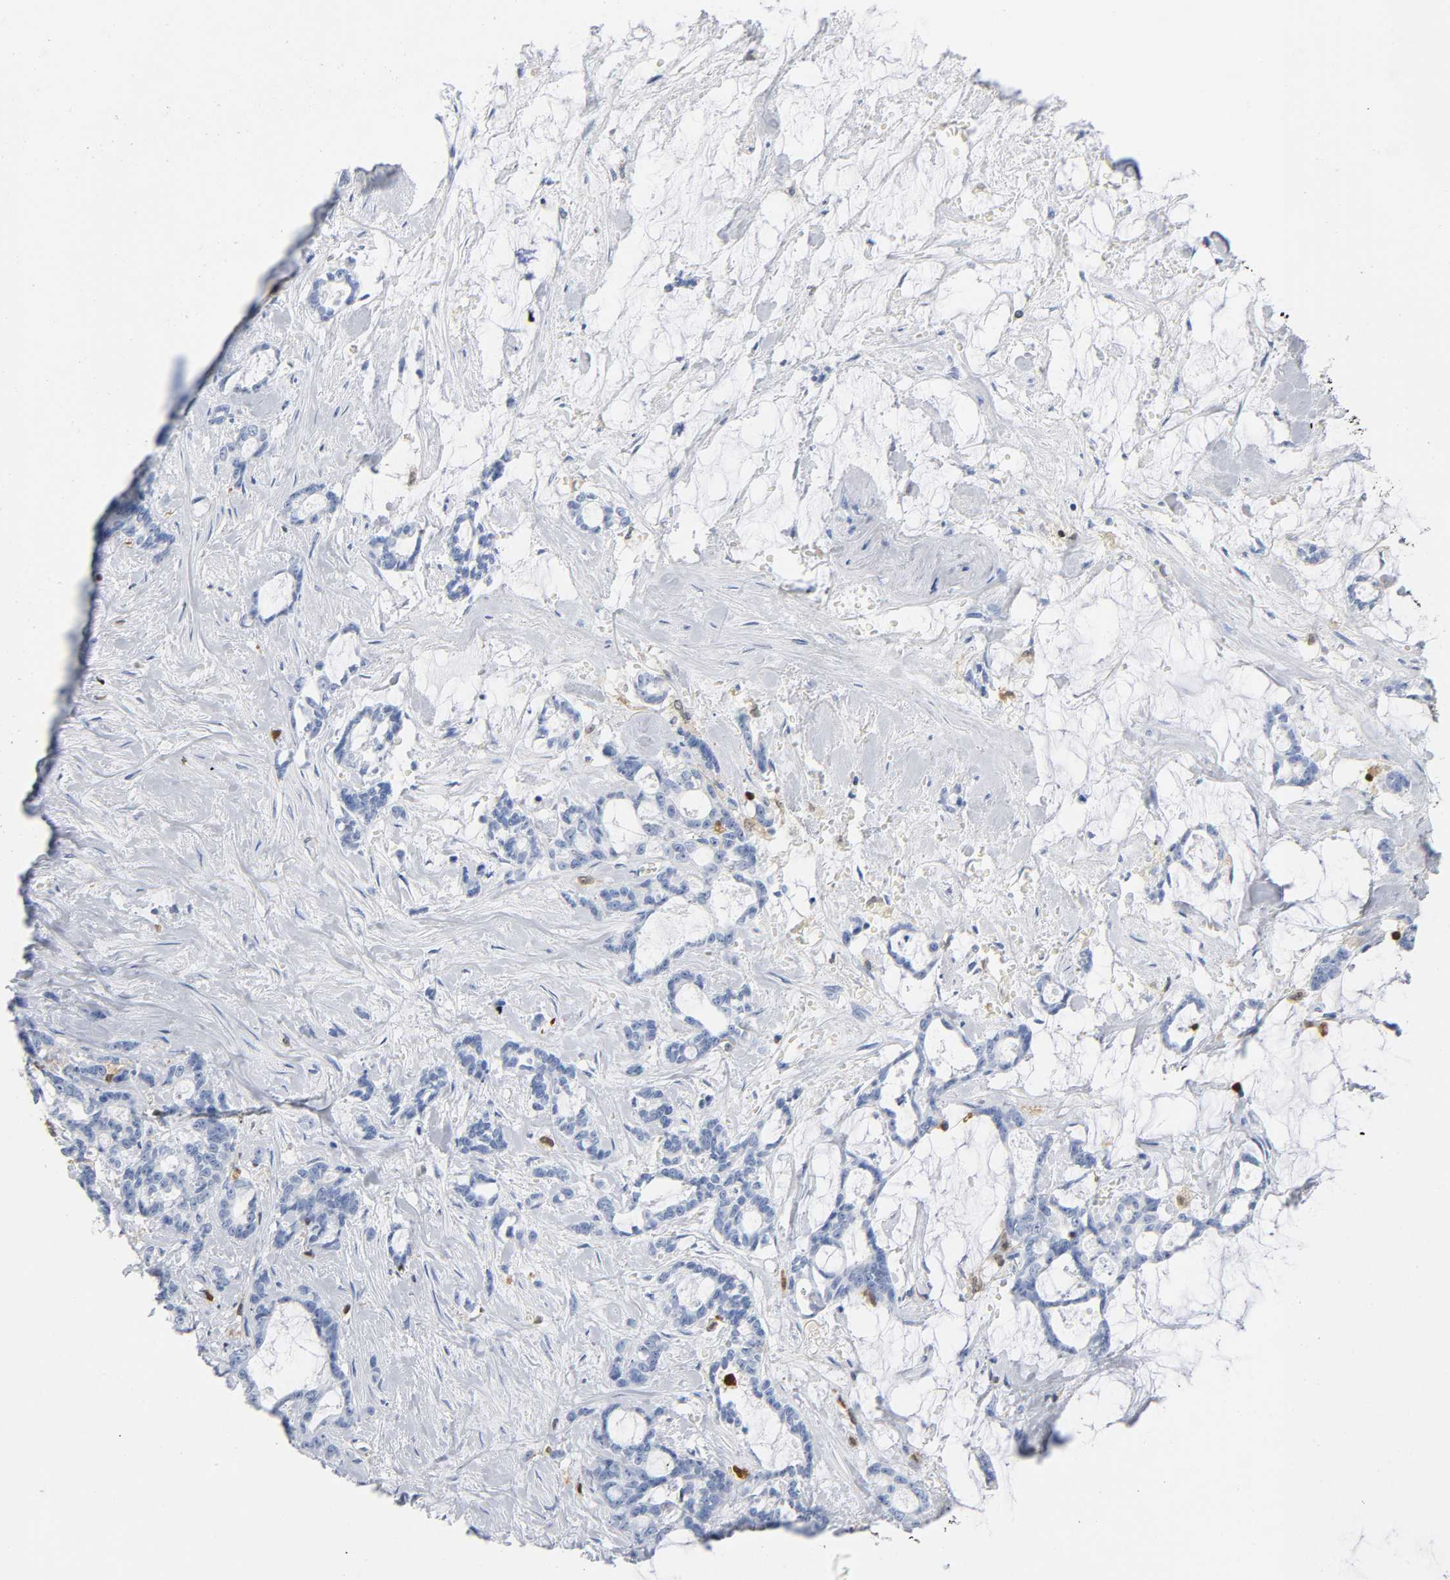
{"staining": {"intensity": "negative", "quantity": "none", "location": "none"}, "tissue": "pancreatic cancer", "cell_type": "Tumor cells", "image_type": "cancer", "snomed": [{"axis": "morphology", "description": "Adenocarcinoma, NOS"}, {"axis": "topography", "description": "Pancreas"}], "caption": "Immunohistochemistry (IHC) photomicrograph of neoplastic tissue: pancreatic cancer (adenocarcinoma) stained with DAB (3,3'-diaminobenzidine) displays no significant protein positivity in tumor cells.", "gene": "DOK2", "patient": {"sex": "female", "age": 73}}